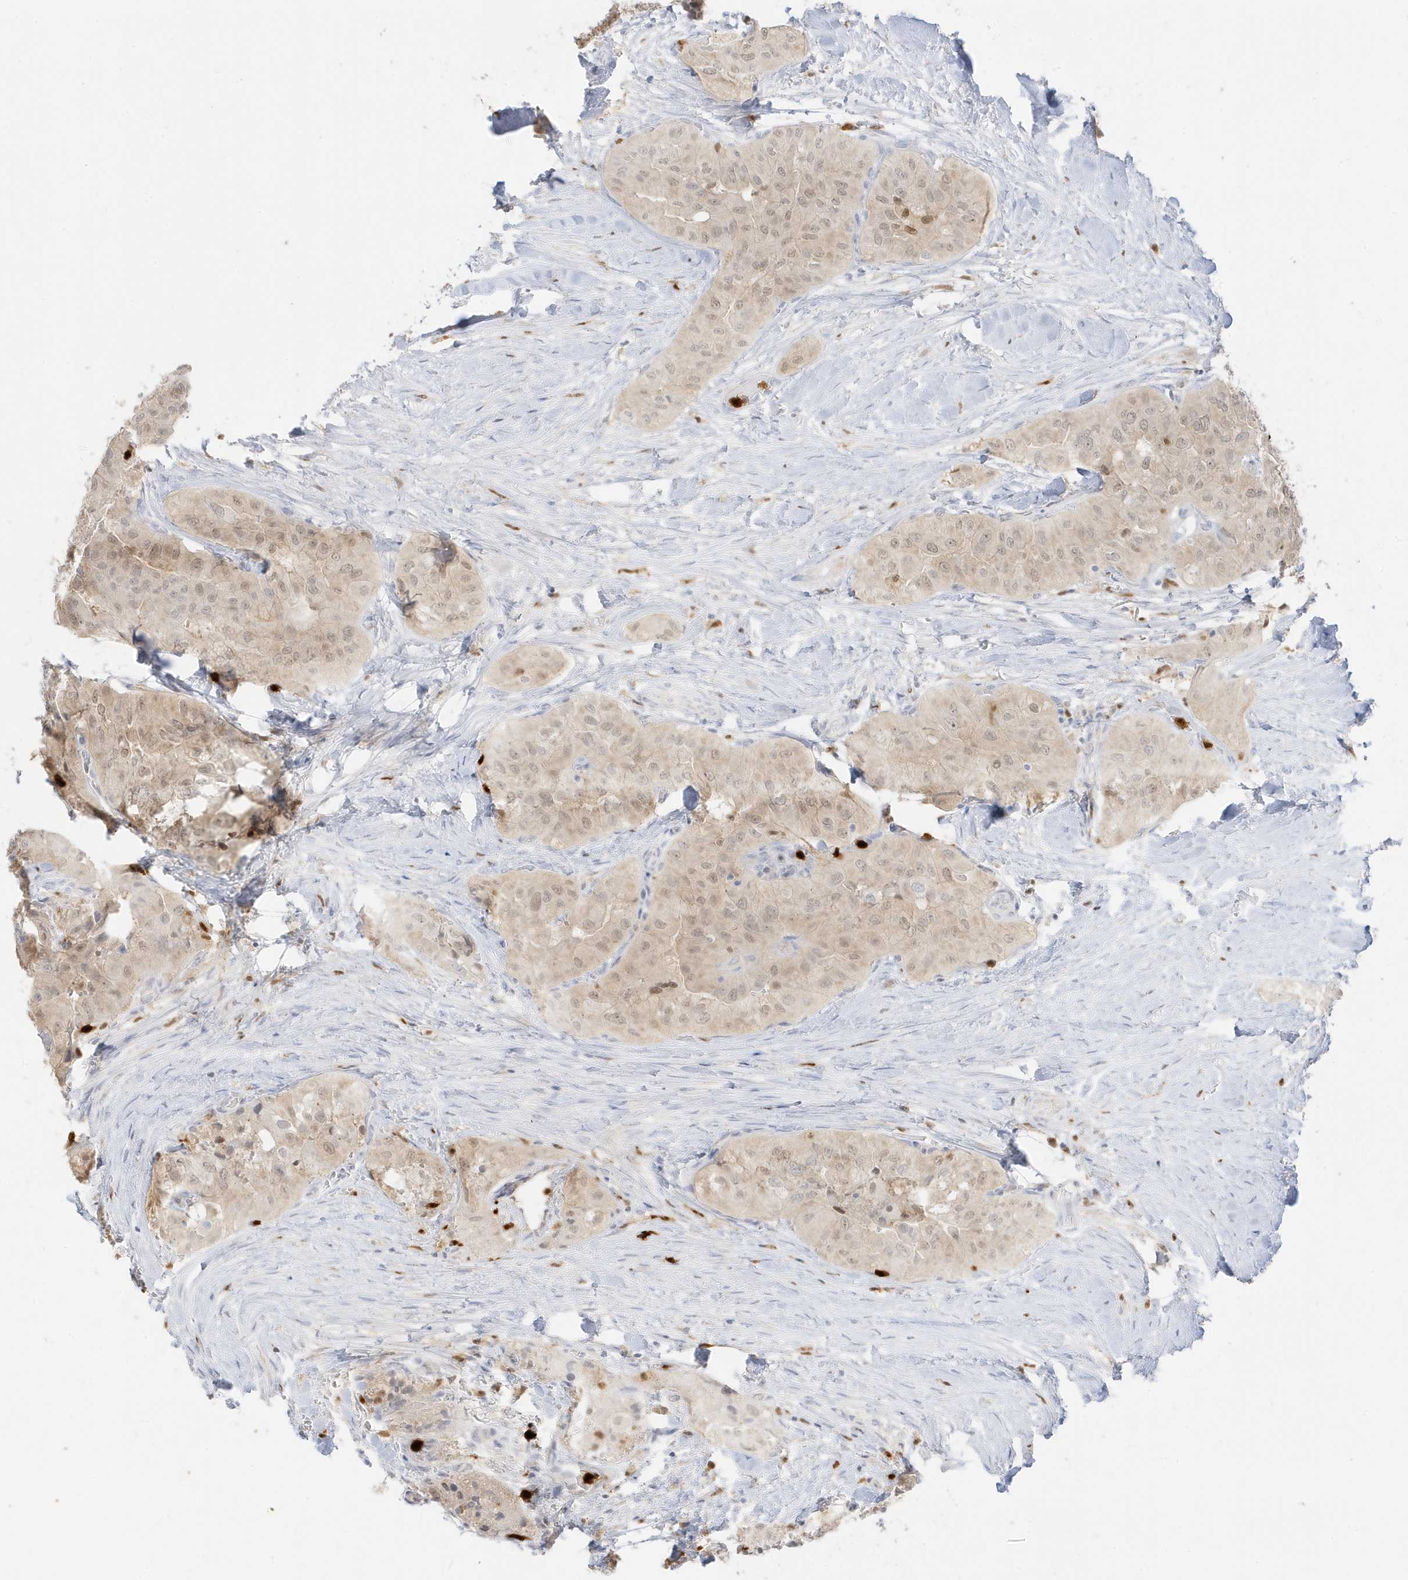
{"staining": {"intensity": "weak", "quantity": ">75%", "location": "nuclear"}, "tissue": "thyroid cancer", "cell_type": "Tumor cells", "image_type": "cancer", "snomed": [{"axis": "morphology", "description": "Papillary adenocarcinoma, NOS"}, {"axis": "topography", "description": "Thyroid gland"}], "caption": "DAB immunohistochemical staining of human papillary adenocarcinoma (thyroid) demonstrates weak nuclear protein positivity in approximately >75% of tumor cells.", "gene": "GCA", "patient": {"sex": "female", "age": 59}}